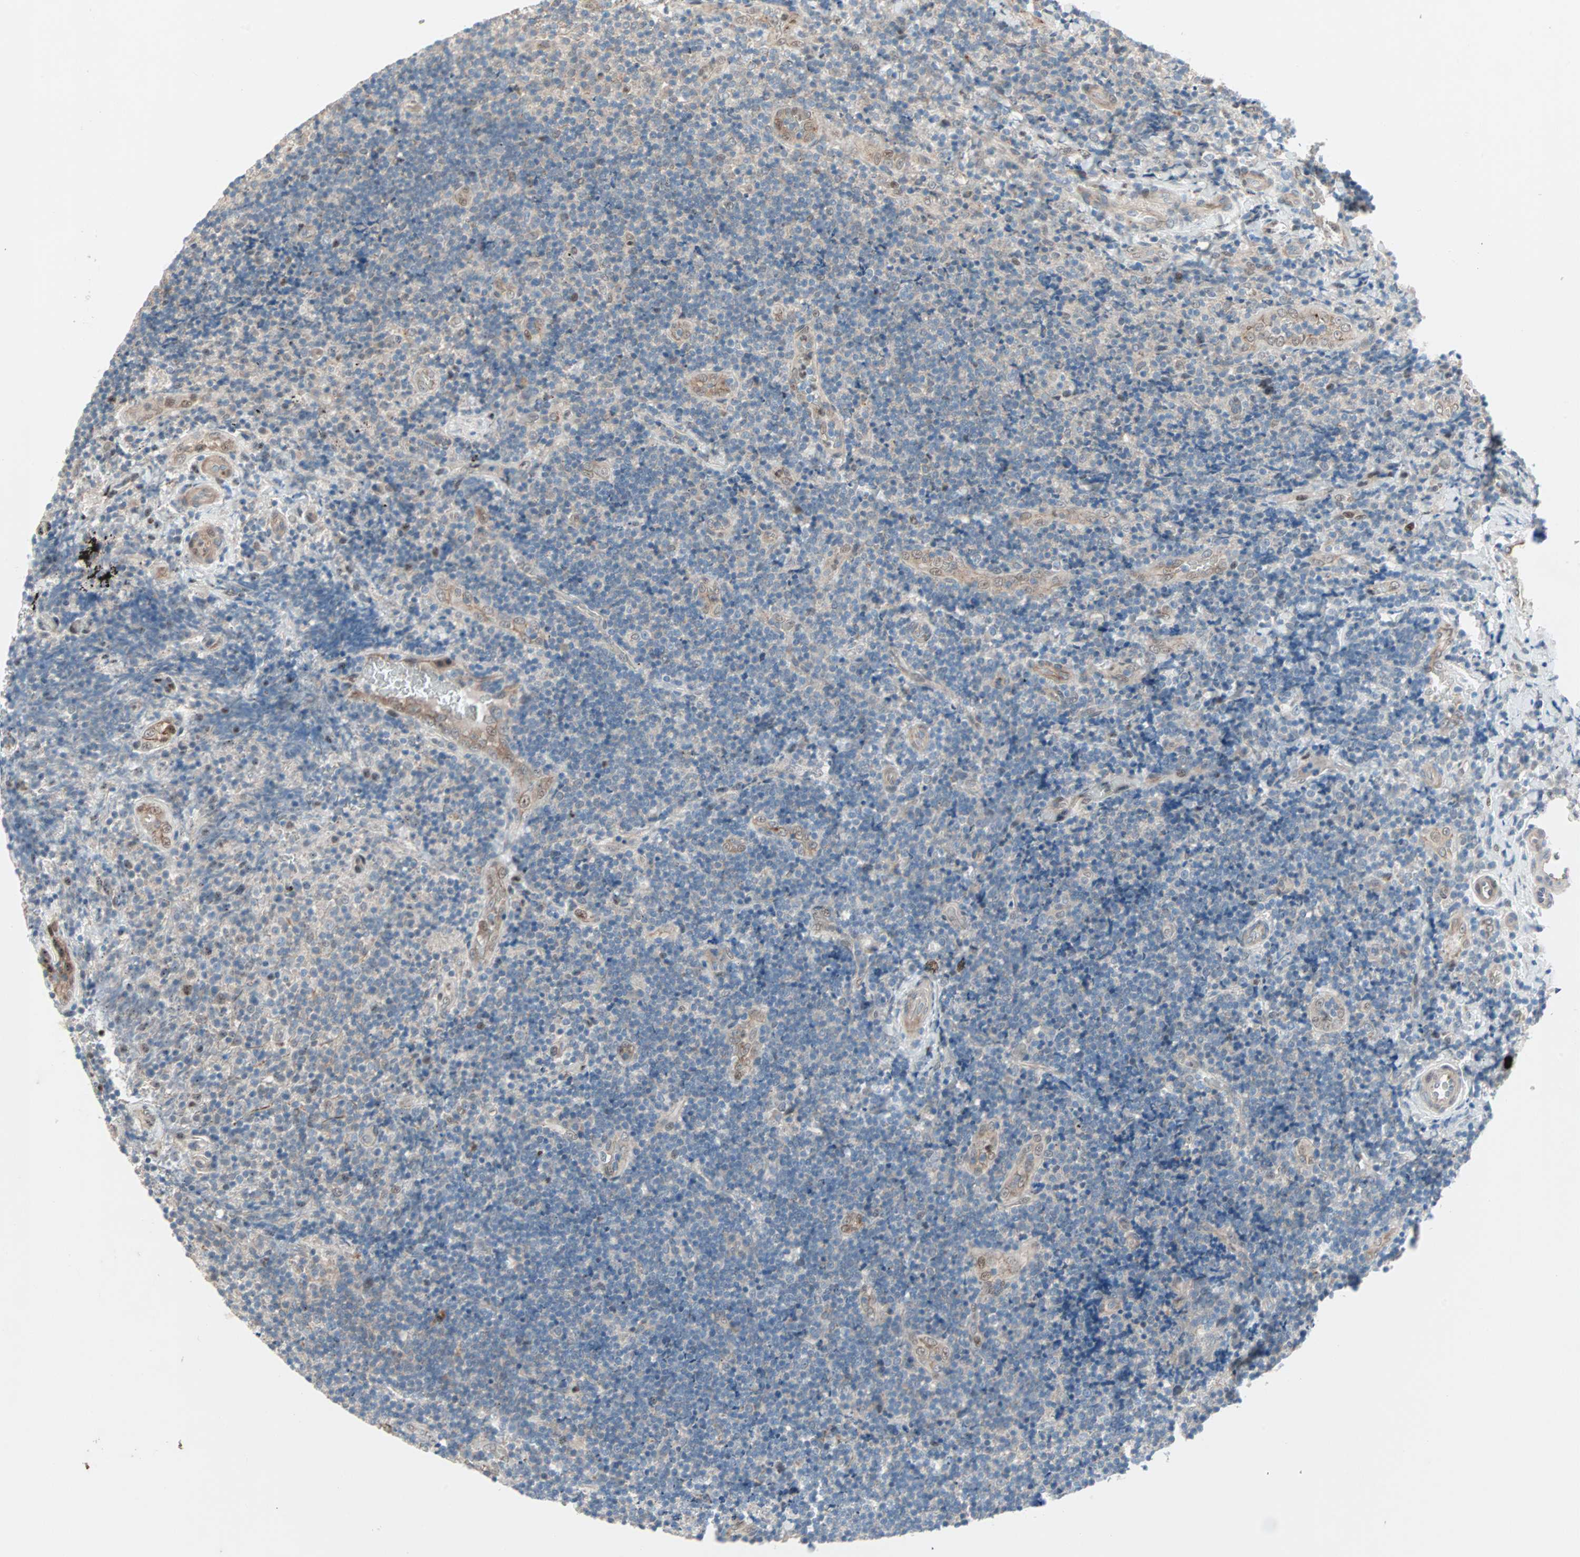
{"staining": {"intensity": "negative", "quantity": "none", "location": "none"}, "tissue": "lymphoma", "cell_type": "Tumor cells", "image_type": "cancer", "snomed": [{"axis": "morphology", "description": "Malignant lymphoma, non-Hodgkin's type, High grade"}, {"axis": "topography", "description": "Tonsil"}], "caption": "Immunohistochemistry (IHC) of human lymphoma shows no expression in tumor cells.", "gene": "CAND2", "patient": {"sex": "female", "age": 36}}